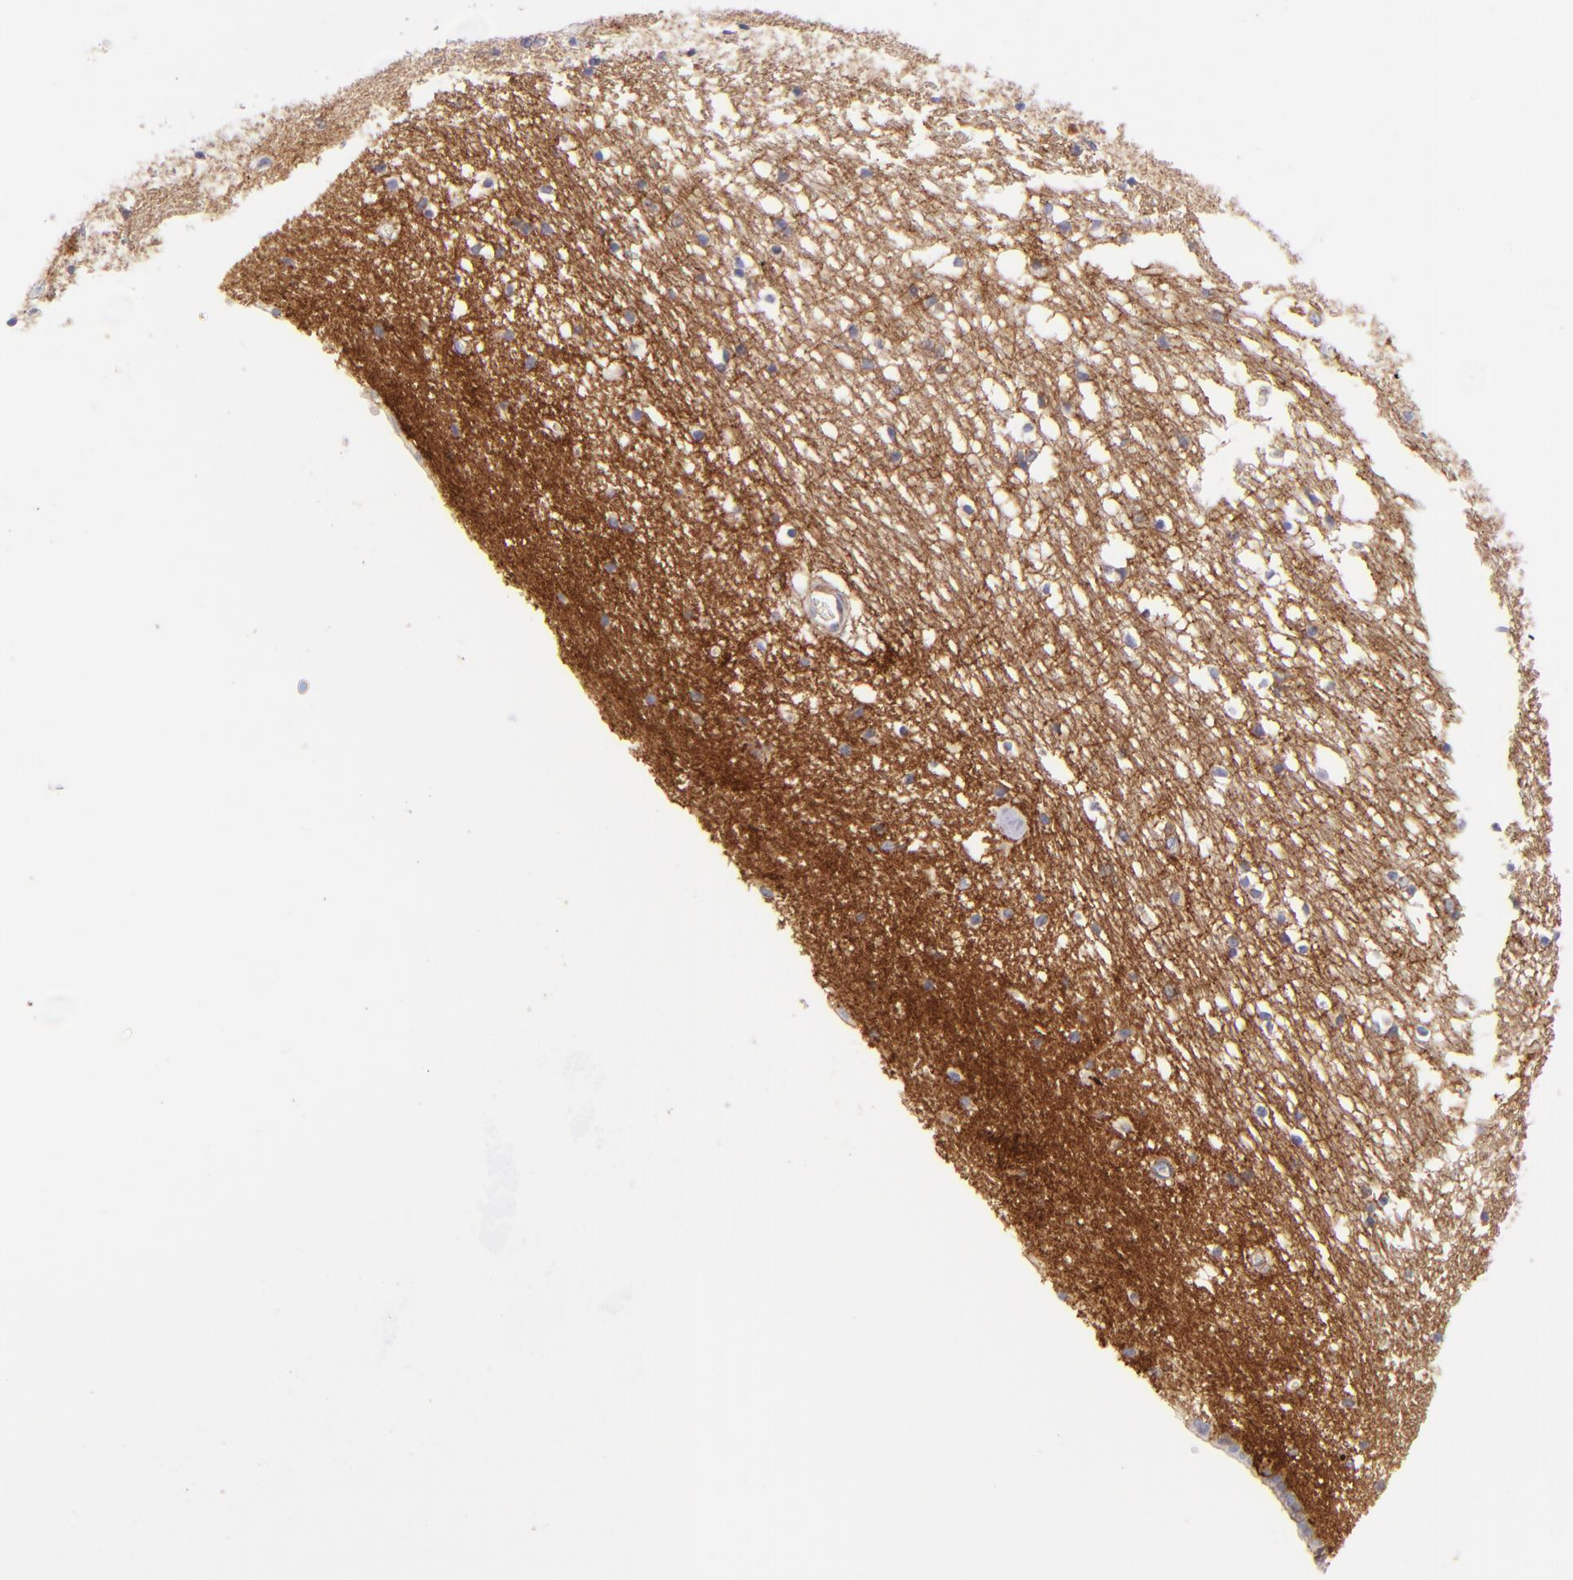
{"staining": {"intensity": "negative", "quantity": "none", "location": "none"}, "tissue": "caudate", "cell_type": "Glial cells", "image_type": "normal", "snomed": [{"axis": "morphology", "description": "Normal tissue, NOS"}, {"axis": "topography", "description": "Lateral ventricle wall"}], "caption": "Glial cells show no significant staining in normal caudate.", "gene": "CD81", "patient": {"sex": "male", "age": 45}}